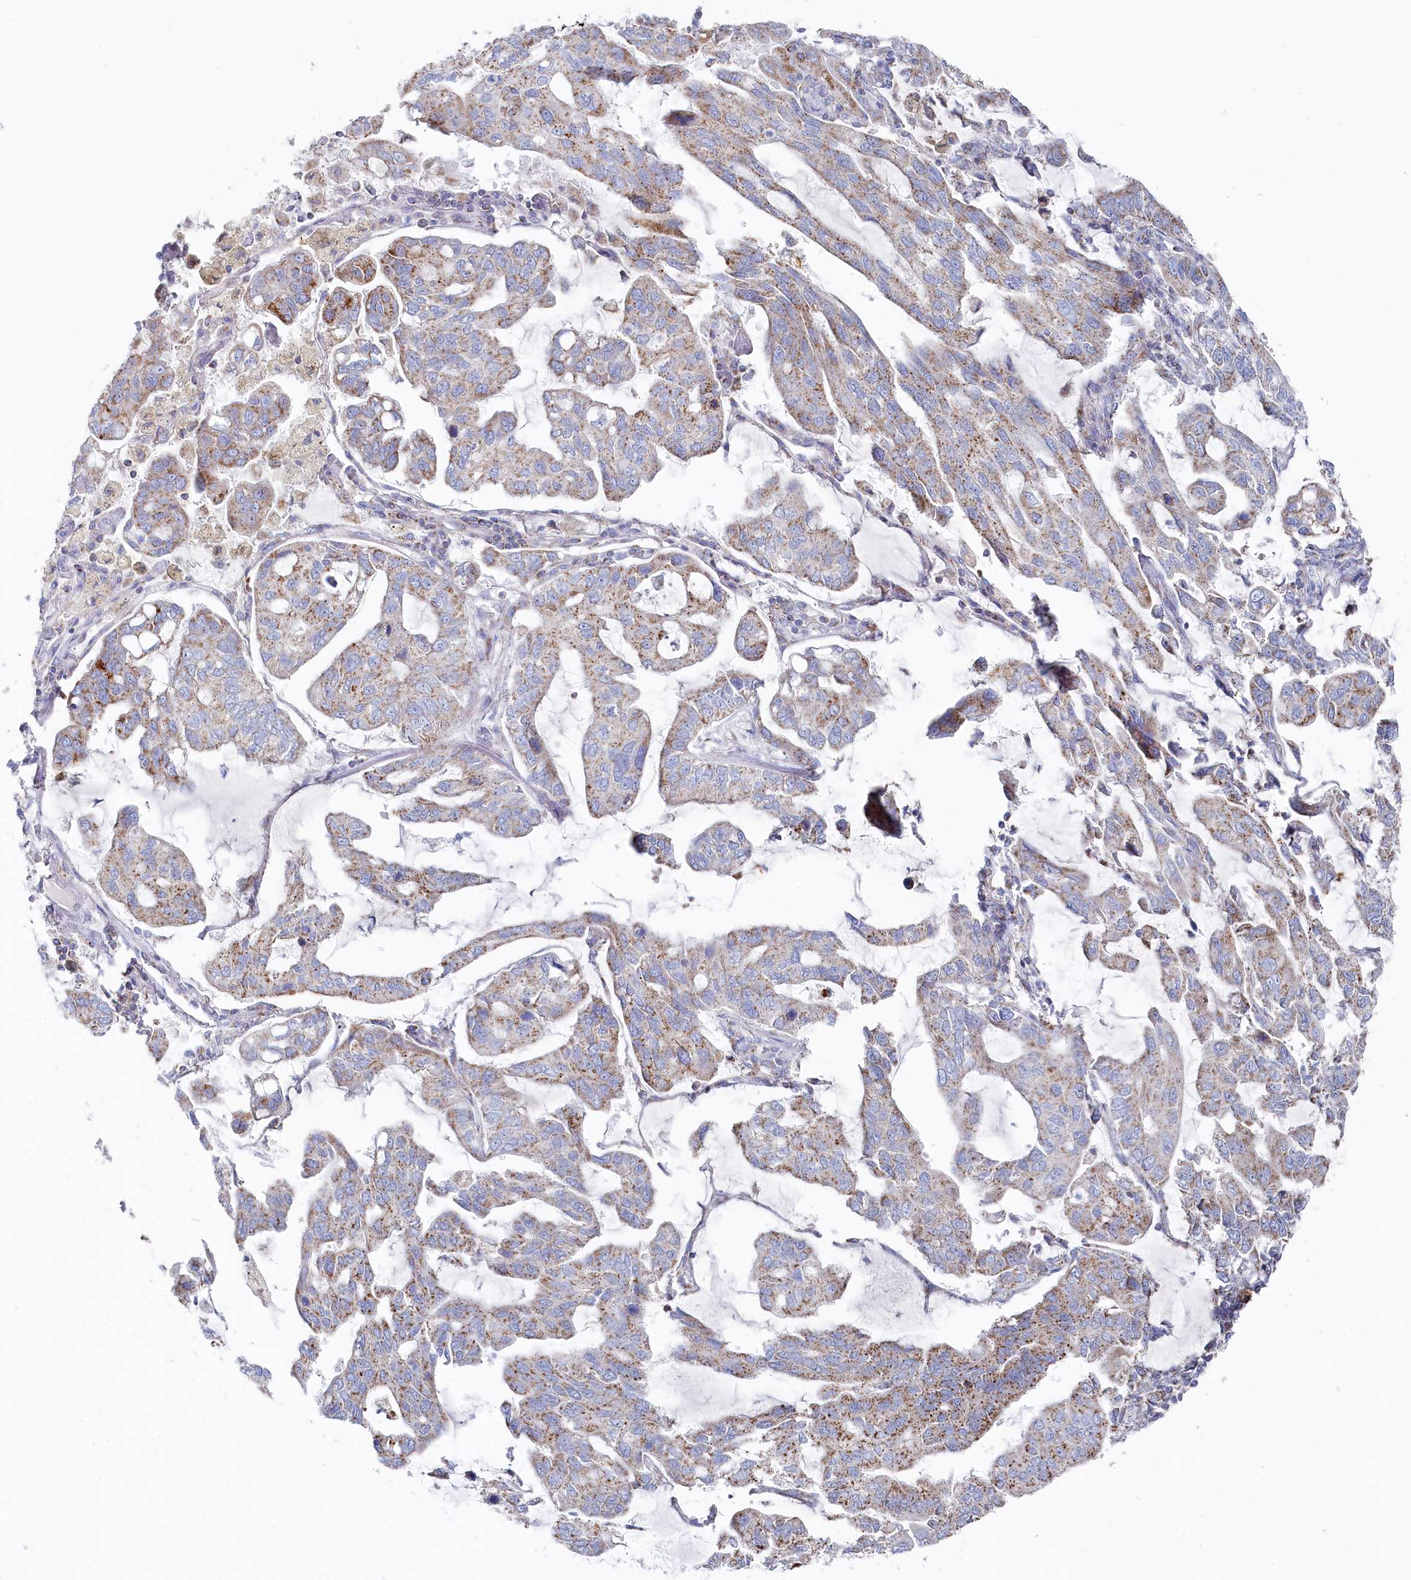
{"staining": {"intensity": "moderate", "quantity": "25%-75%", "location": "cytoplasmic/membranous"}, "tissue": "lung cancer", "cell_type": "Tumor cells", "image_type": "cancer", "snomed": [{"axis": "morphology", "description": "Adenocarcinoma, NOS"}, {"axis": "topography", "description": "Lung"}], "caption": "Brown immunohistochemical staining in human adenocarcinoma (lung) exhibits moderate cytoplasmic/membranous positivity in about 25%-75% of tumor cells. Immunohistochemistry (ihc) stains the protein of interest in brown and the nuclei are stained blue.", "gene": "GLS2", "patient": {"sex": "male", "age": 64}}